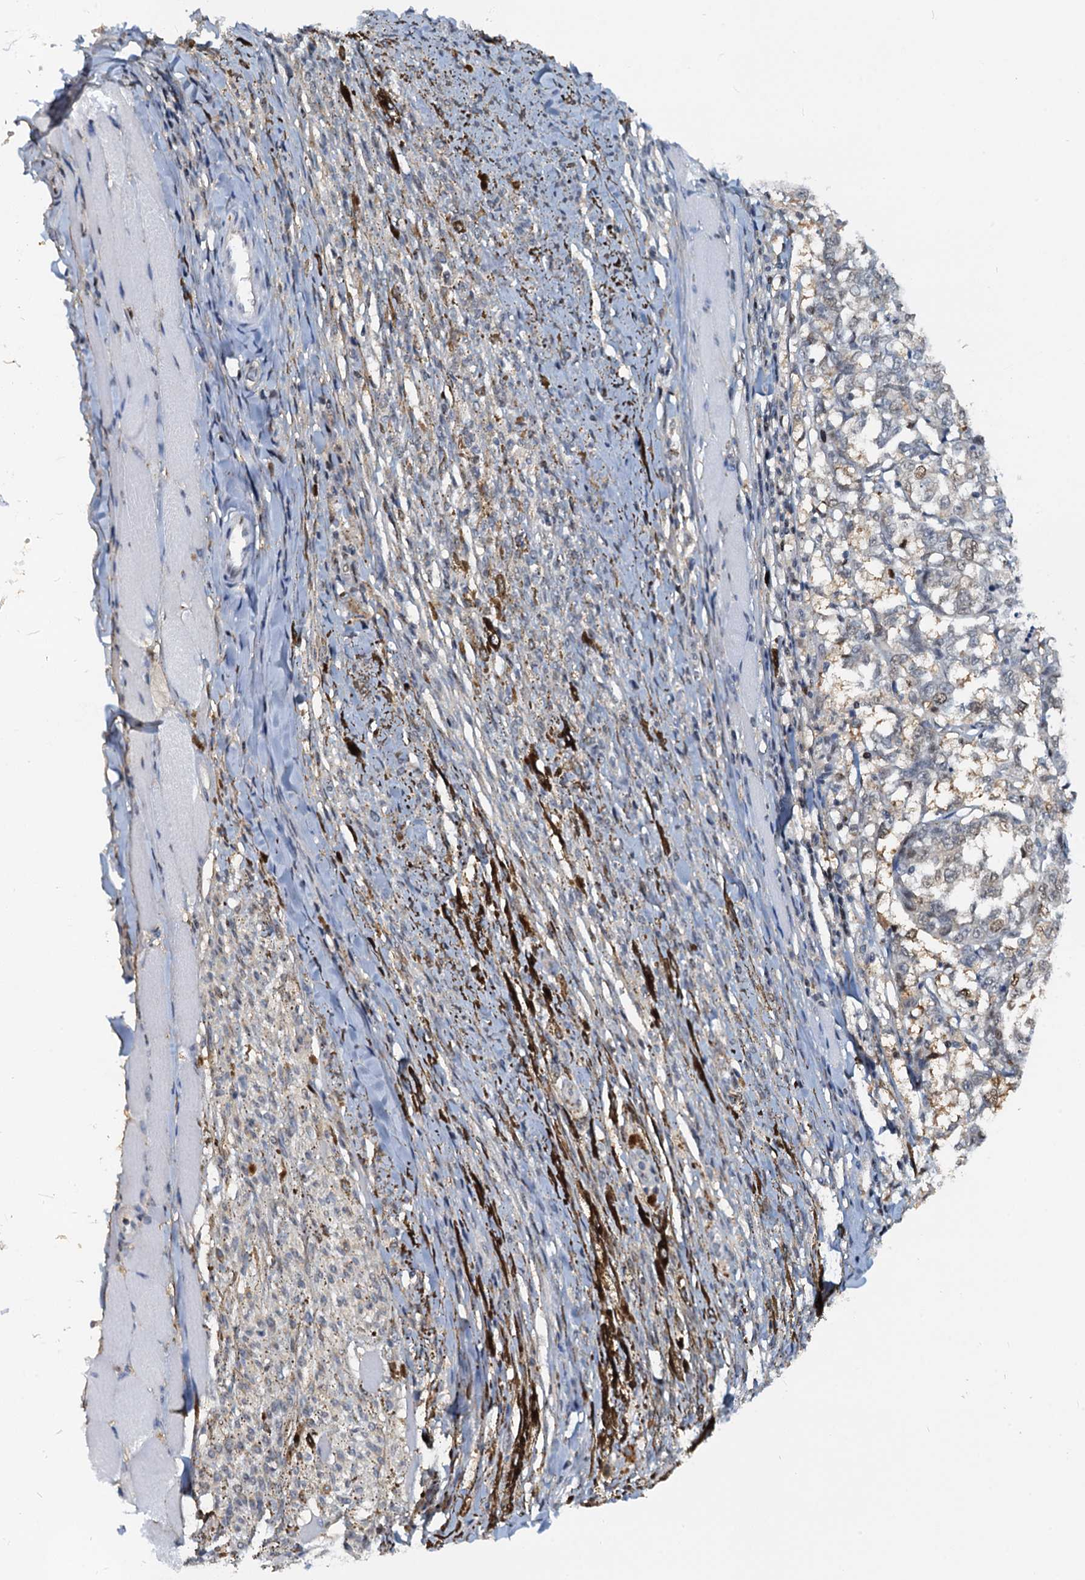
{"staining": {"intensity": "moderate", "quantity": "<25%", "location": "nuclear"}, "tissue": "melanoma", "cell_type": "Tumor cells", "image_type": "cancer", "snomed": [{"axis": "morphology", "description": "Malignant melanoma, NOS"}, {"axis": "topography", "description": "Skin"}], "caption": "Protein expression analysis of melanoma exhibits moderate nuclear expression in approximately <25% of tumor cells.", "gene": "PTGES3", "patient": {"sex": "female", "age": 72}}